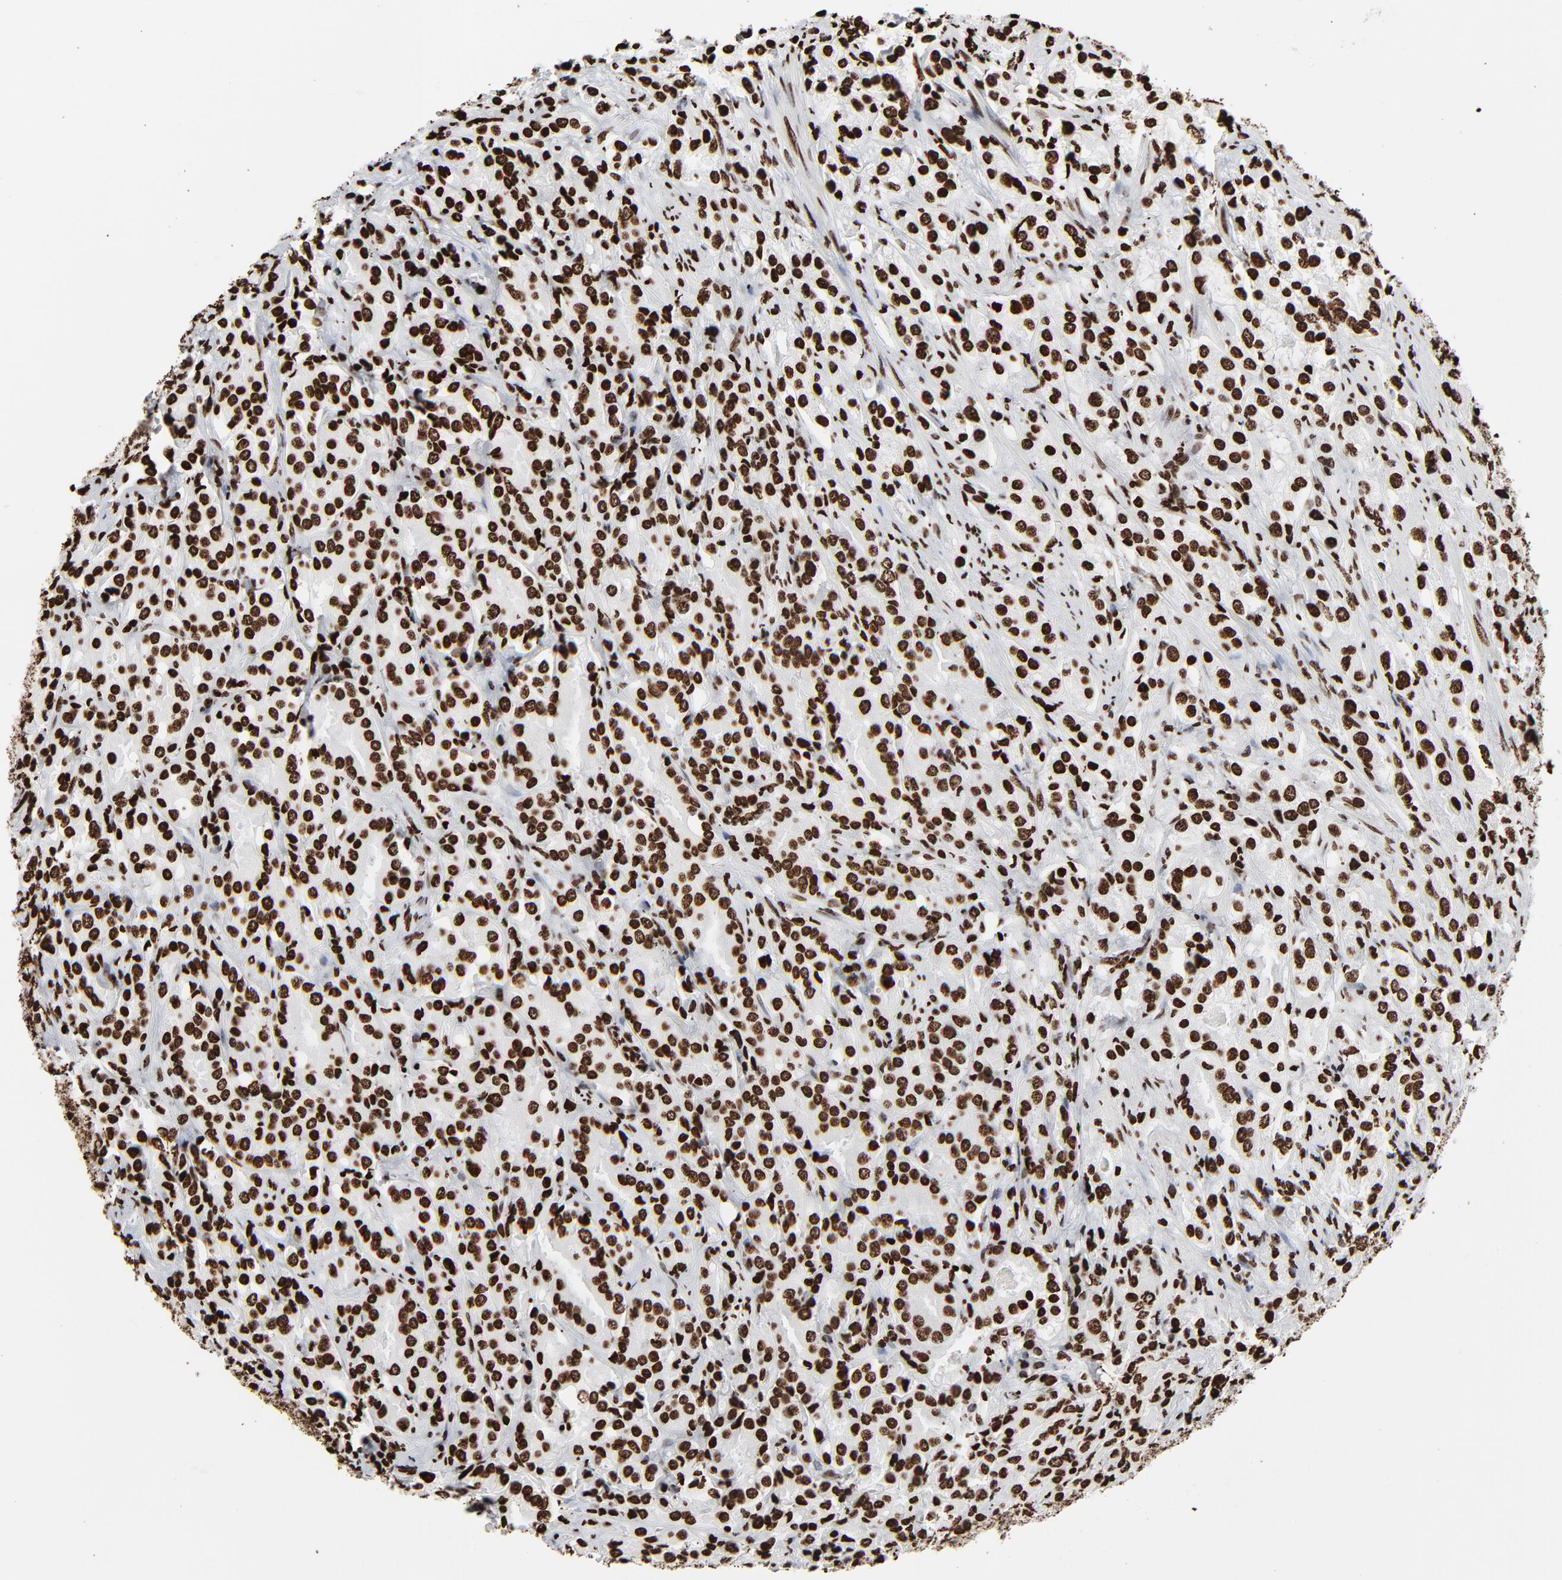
{"staining": {"intensity": "strong", "quantity": ">75%", "location": "nuclear"}, "tissue": "prostate cancer", "cell_type": "Tumor cells", "image_type": "cancer", "snomed": [{"axis": "morphology", "description": "Adenocarcinoma, High grade"}, {"axis": "topography", "description": "Prostate"}], "caption": "Strong nuclear expression for a protein is present in about >75% of tumor cells of prostate cancer (adenocarcinoma (high-grade)) using immunohistochemistry (IHC).", "gene": "H3-4", "patient": {"sex": "male", "age": 68}}